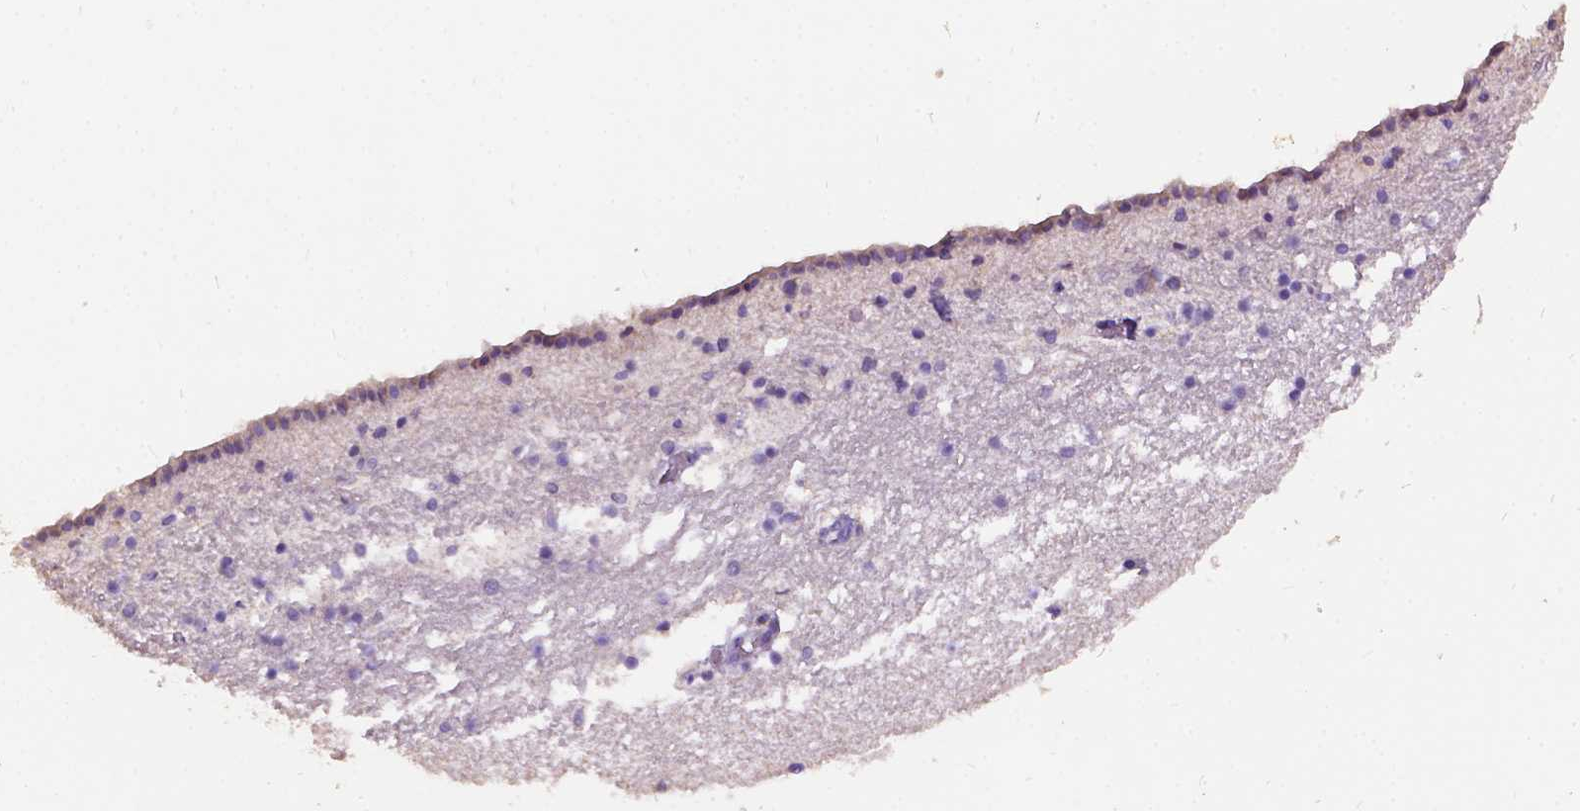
{"staining": {"intensity": "negative", "quantity": "none", "location": "none"}, "tissue": "caudate", "cell_type": "Glial cells", "image_type": "normal", "snomed": [{"axis": "morphology", "description": "Normal tissue, NOS"}, {"axis": "topography", "description": "Lateral ventricle wall"}], "caption": "This is an IHC photomicrograph of unremarkable caudate. There is no positivity in glial cells.", "gene": "DQX1", "patient": {"sex": "female", "age": 42}}